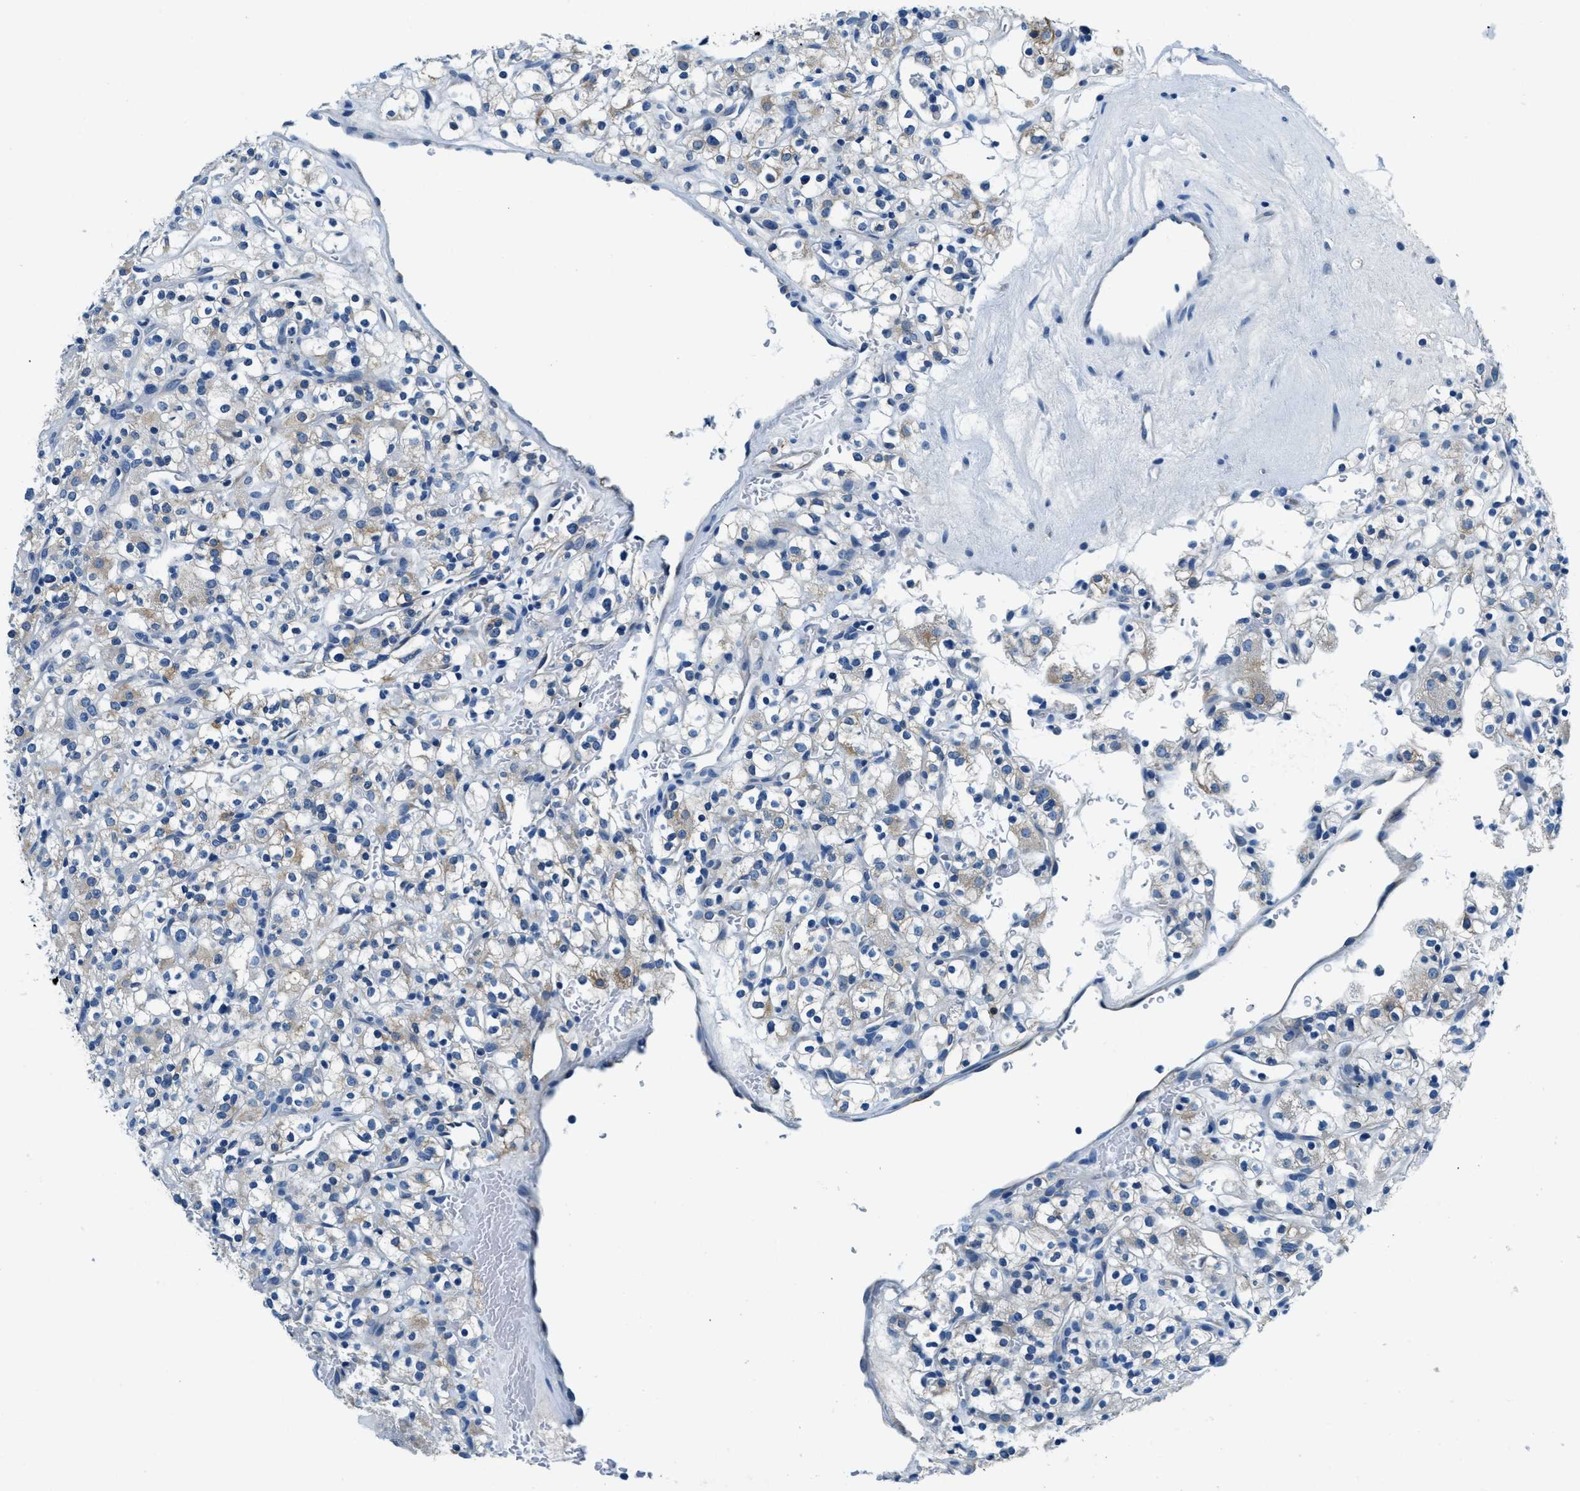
{"staining": {"intensity": "weak", "quantity": "25%-75%", "location": "cytoplasmic/membranous"}, "tissue": "renal cancer", "cell_type": "Tumor cells", "image_type": "cancer", "snomed": [{"axis": "morphology", "description": "Normal tissue, NOS"}, {"axis": "morphology", "description": "Adenocarcinoma, NOS"}, {"axis": "topography", "description": "Kidney"}], "caption": "IHC of renal cancer (adenocarcinoma) shows low levels of weak cytoplasmic/membranous staining in about 25%-75% of tumor cells.", "gene": "UBAC2", "patient": {"sex": "female", "age": 72}}